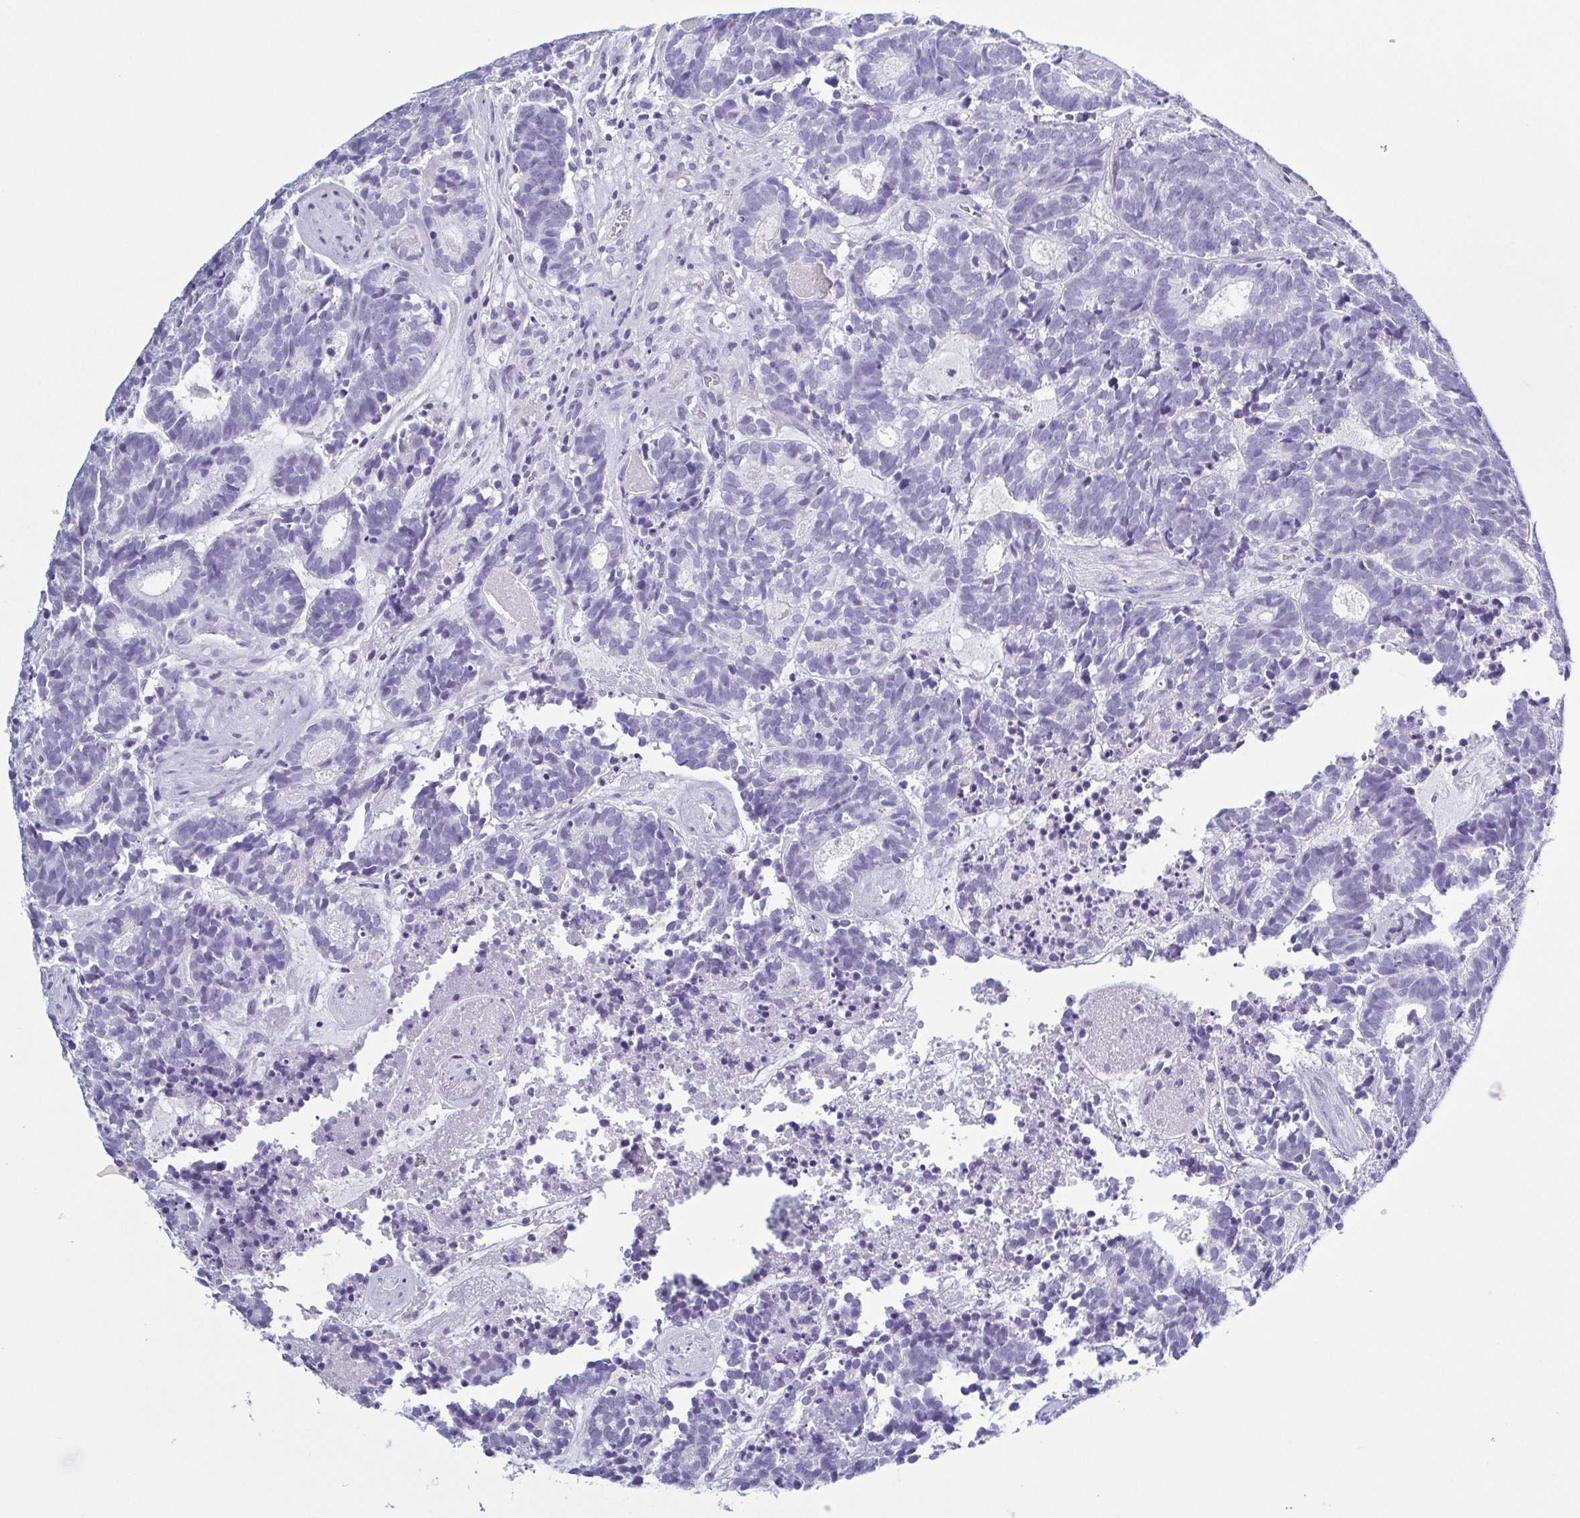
{"staining": {"intensity": "negative", "quantity": "none", "location": "none"}, "tissue": "head and neck cancer", "cell_type": "Tumor cells", "image_type": "cancer", "snomed": [{"axis": "morphology", "description": "Adenocarcinoma, NOS"}, {"axis": "topography", "description": "Head-Neck"}], "caption": "Tumor cells are negative for protein expression in human head and neck cancer.", "gene": "KRT10", "patient": {"sex": "female", "age": 81}}